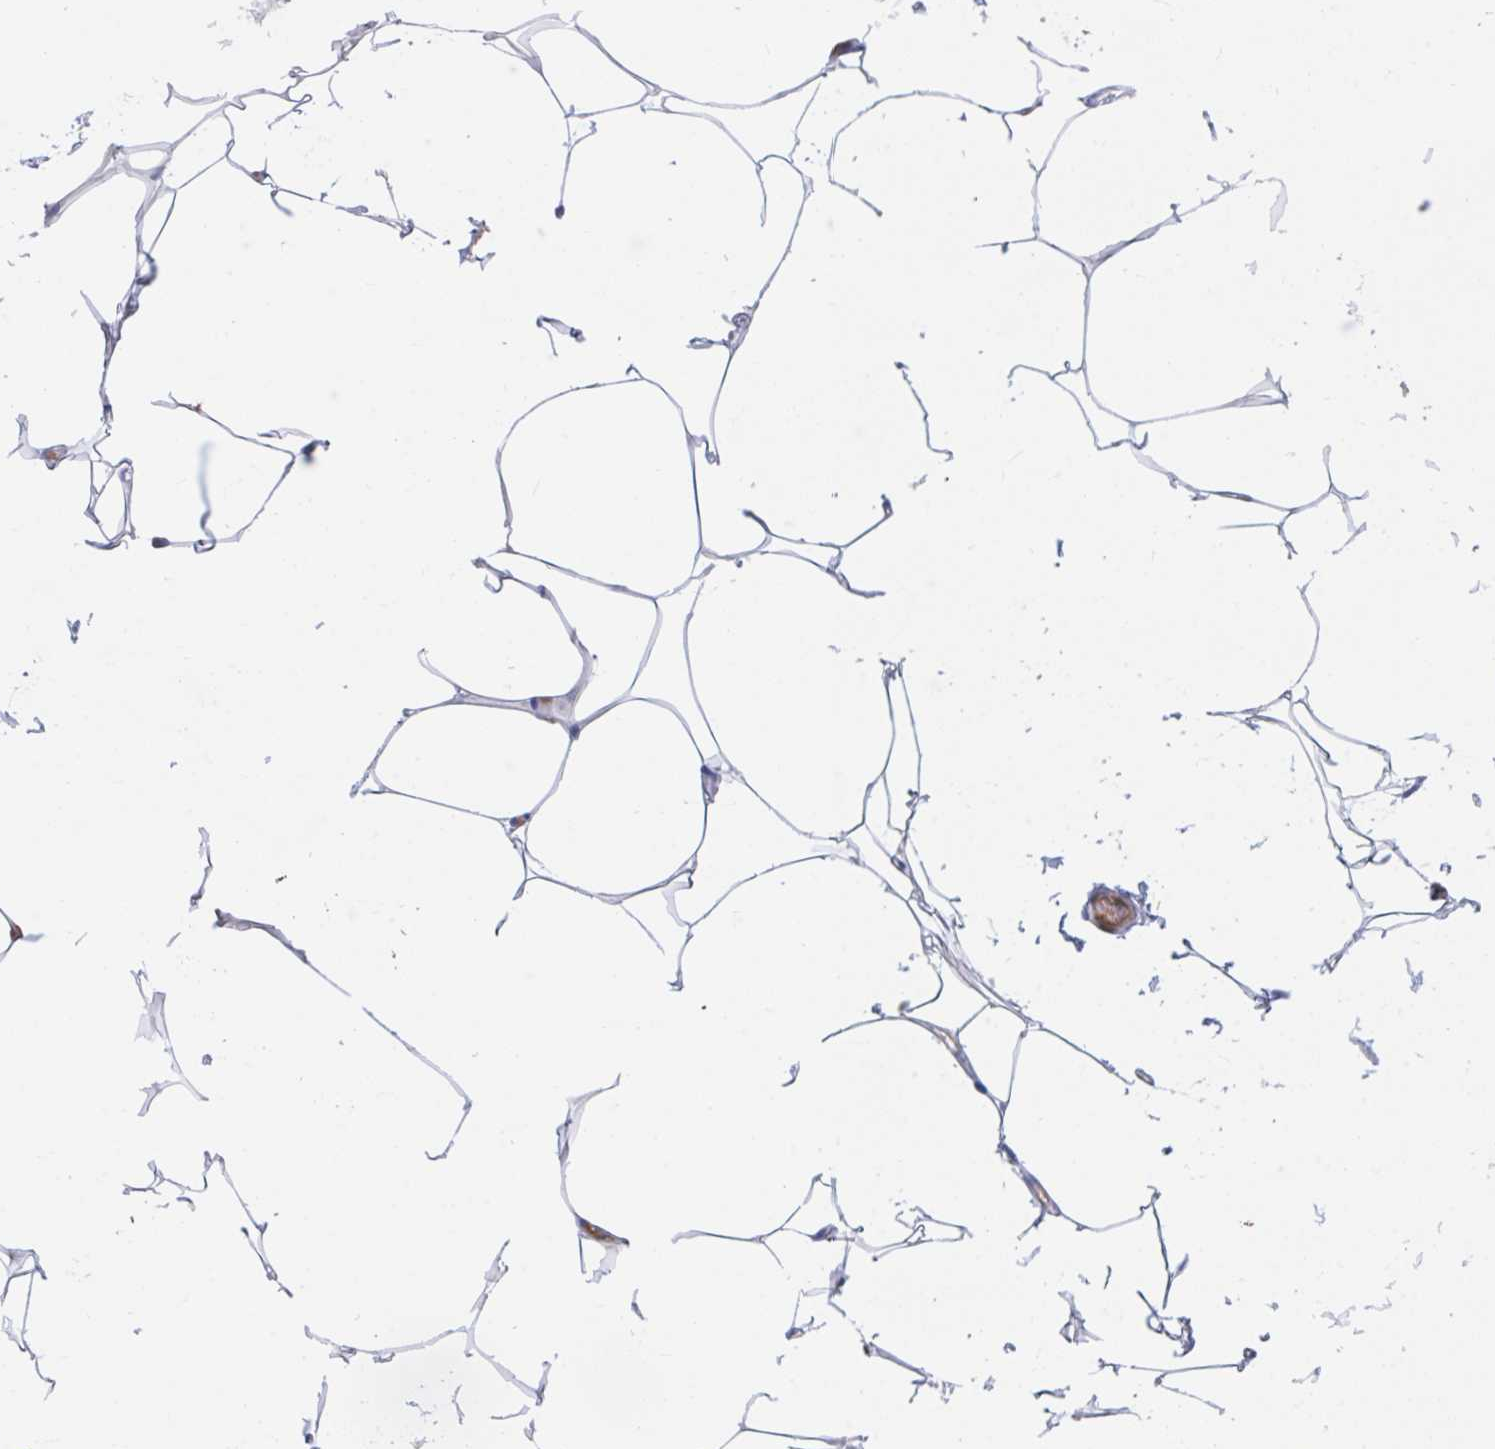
{"staining": {"intensity": "negative", "quantity": "none", "location": "none"}, "tissue": "adipose tissue", "cell_type": "Adipocytes", "image_type": "normal", "snomed": [{"axis": "morphology", "description": "Normal tissue, NOS"}, {"axis": "topography", "description": "Skin"}, {"axis": "topography", "description": "Peripheral nerve tissue"}], "caption": "DAB (3,3'-diaminobenzidine) immunohistochemical staining of benign human adipose tissue demonstrates no significant staining in adipocytes. (DAB immunohistochemistry, high magnification).", "gene": "TNFAIP6", "patient": {"sex": "female", "age": 45}}